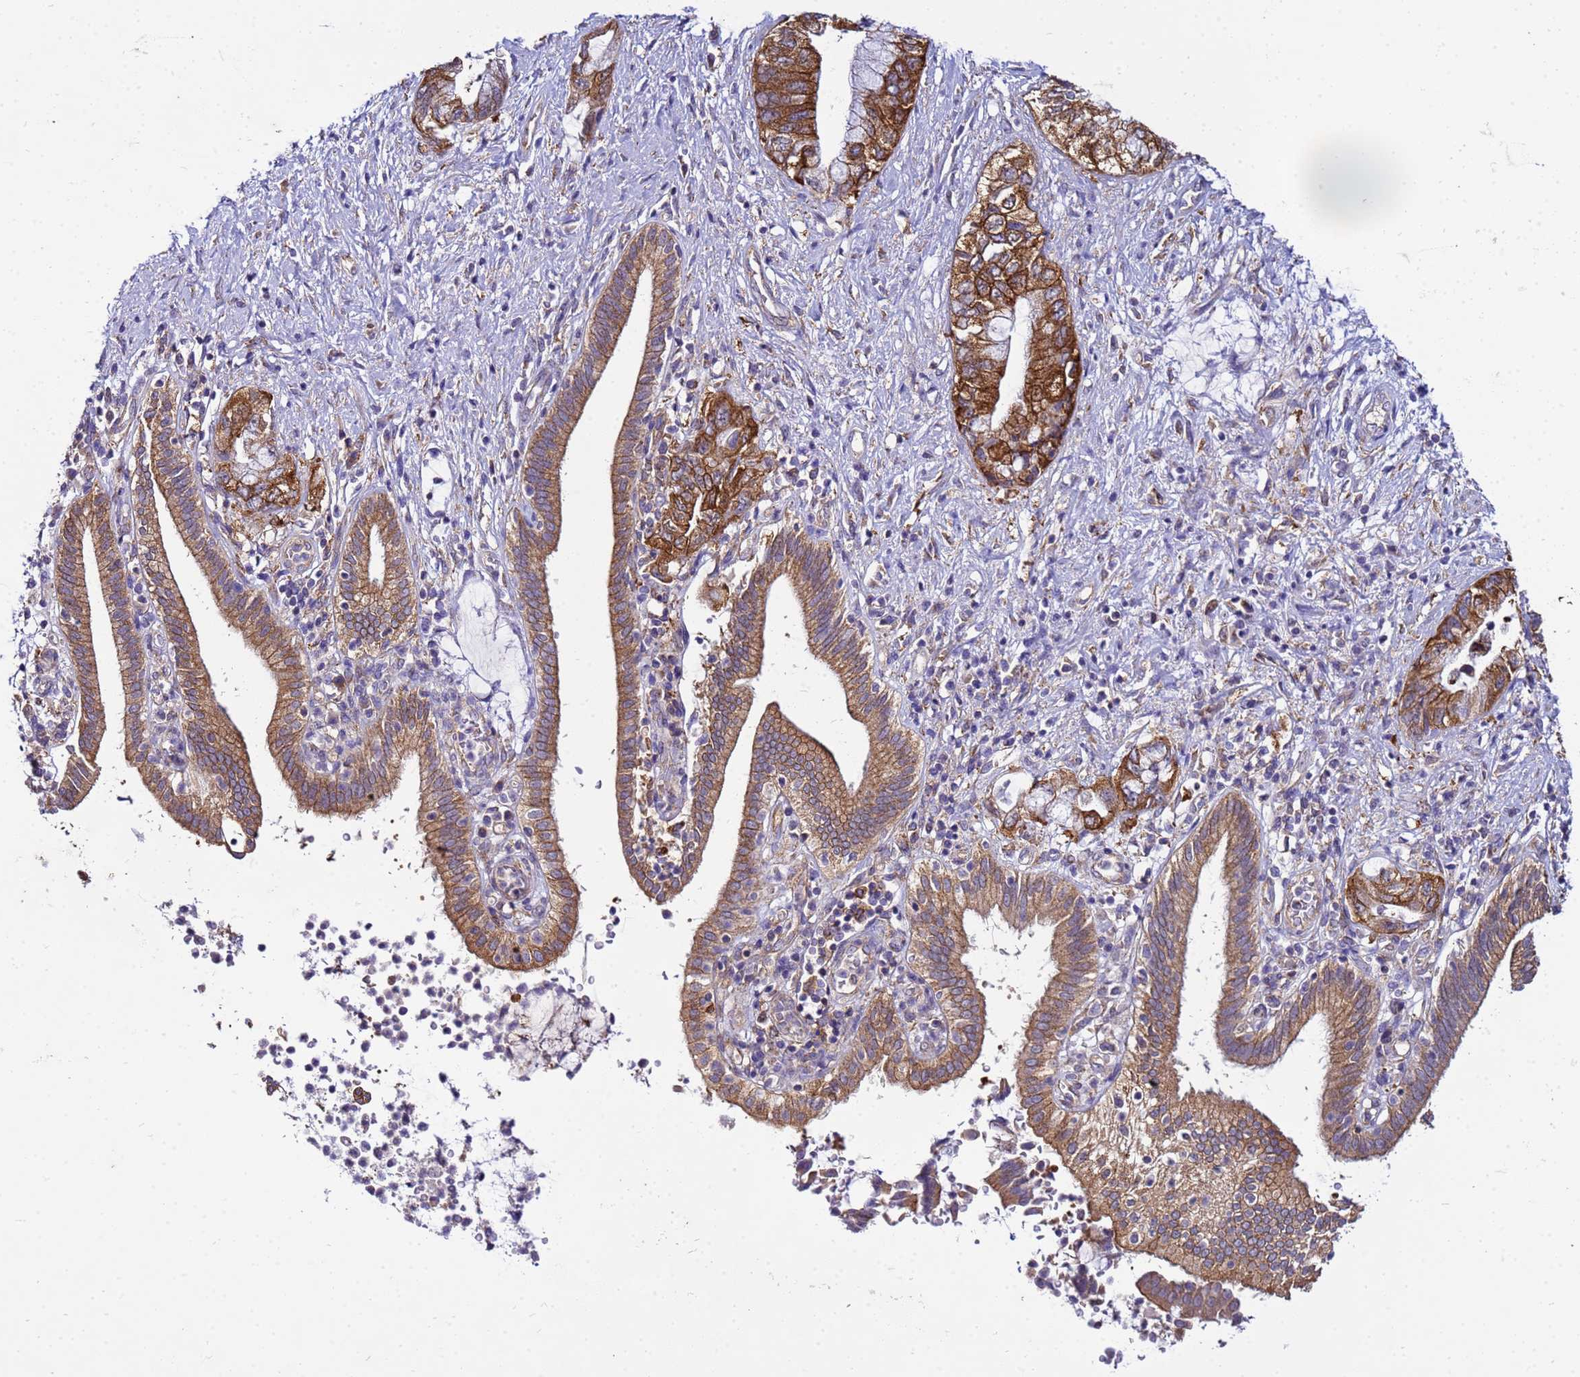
{"staining": {"intensity": "moderate", "quantity": ">75%", "location": "cytoplasmic/membranous"}, "tissue": "pancreatic cancer", "cell_type": "Tumor cells", "image_type": "cancer", "snomed": [{"axis": "morphology", "description": "Adenocarcinoma, NOS"}, {"axis": "topography", "description": "Pancreas"}], "caption": "A medium amount of moderate cytoplasmic/membranous staining is appreciated in approximately >75% of tumor cells in pancreatic cancer (adenocarcinoma) tissue.", "gene": "PKD1", "patient": {"sex": "female", "age": 73}}